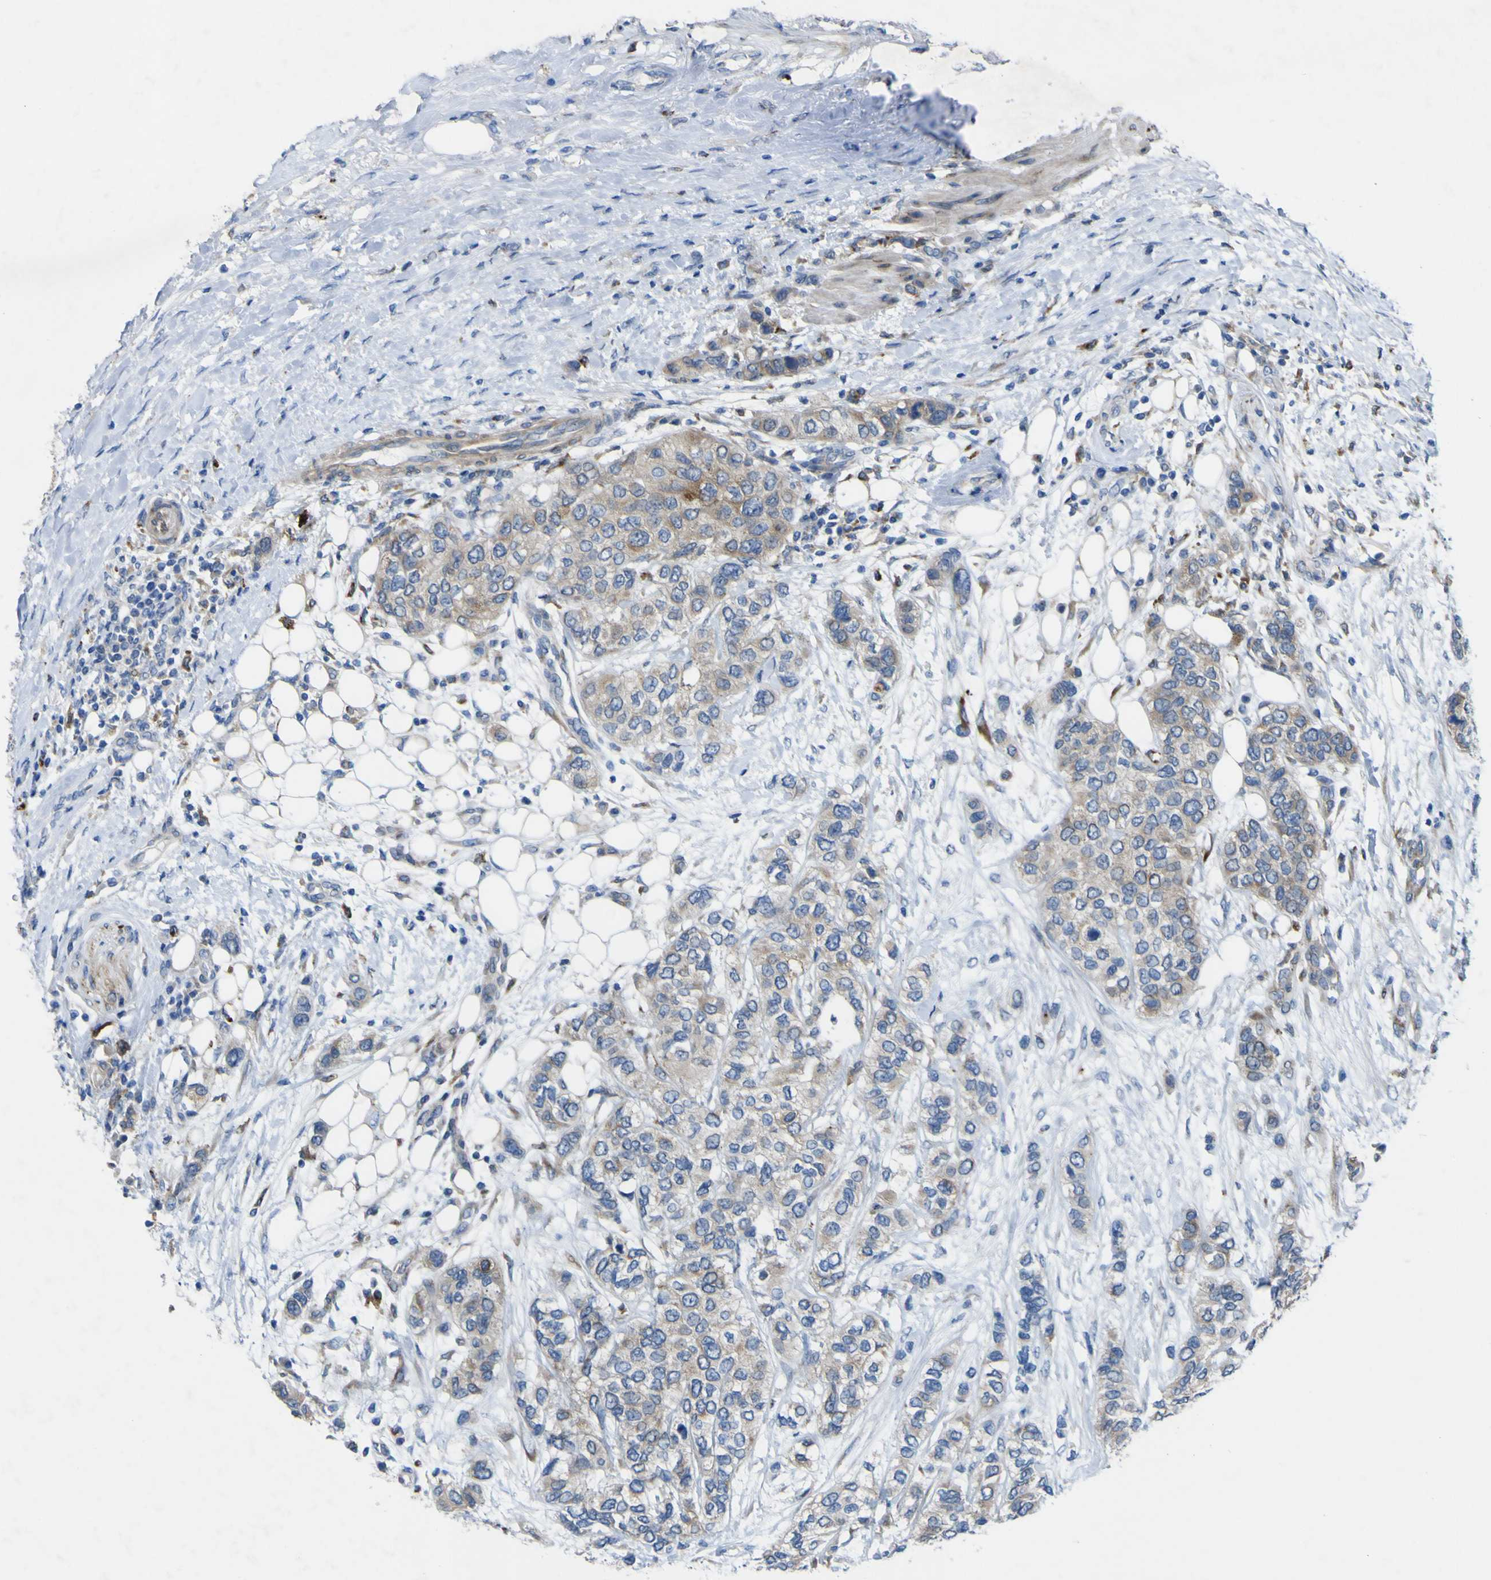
{"staining": {"intensity": "weak", "quantity": ">75%", "location": "cytoplasmic/membranous"}, "tissue": "urothelial cancer", "cell_type": "Tumor cells", "image_type": "cancer", "snomed": [{"axis": "morphology", "description": "Urothelial carcinoma, High grade"}, {"axis": "topography", "description": "Urinary bladder"}], "caption": "DAB (3,3'-diaminobenzidine) immunohistochemical staining of human high-grade urothelial carcinoma reveals weak cytoplasmic/membranous protein staining in approximately >75% of tumor cells.", "gene": "CST3", "patient": {"sex": "female", "age": 56}}